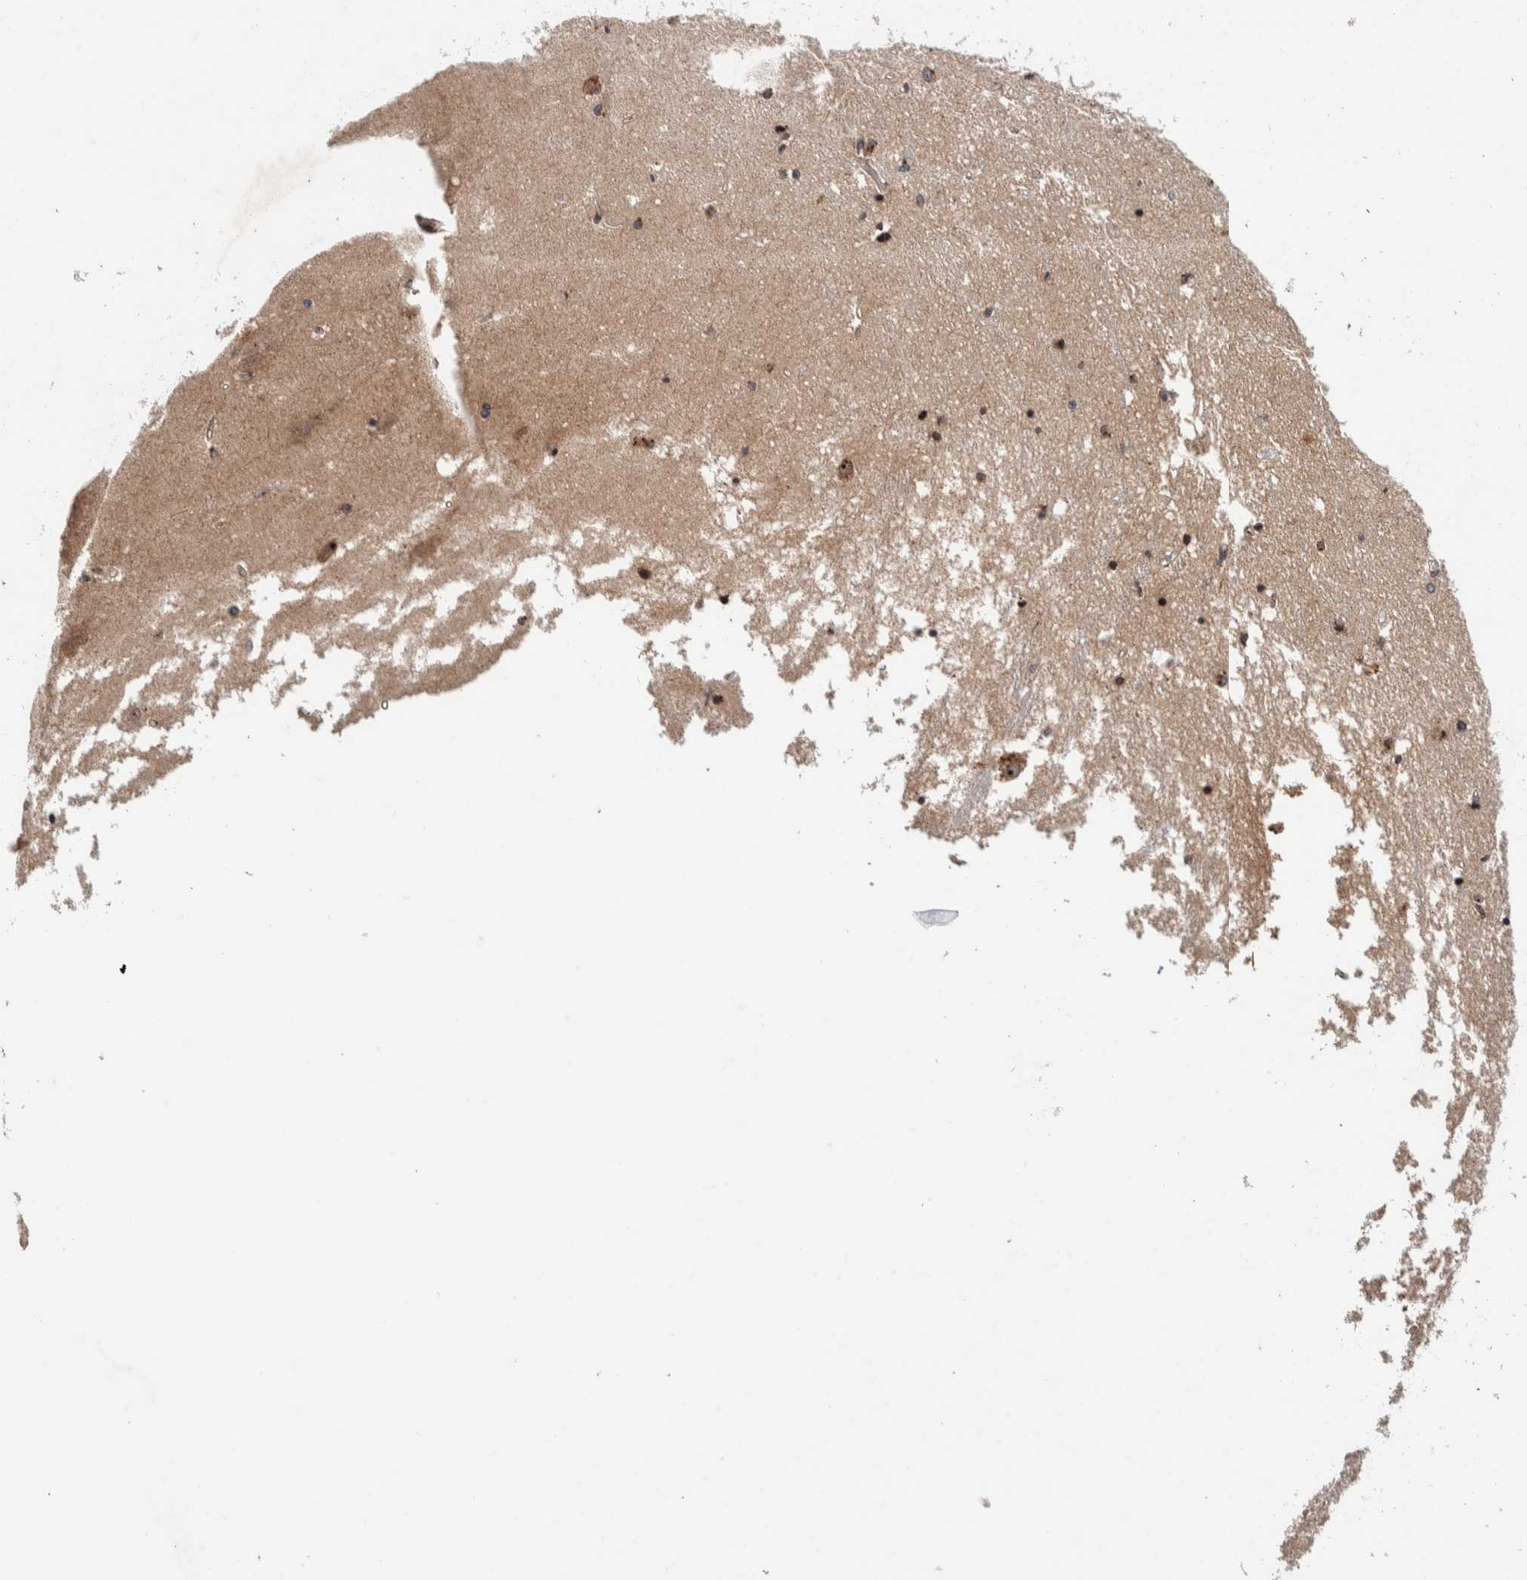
{"staining": {"intensity": "moderate", "quantity": ">75%", "location": "nuclear"}, "tissue": "hippocampus", "cell_type": "Glial cells", "image_type": "normal", "snomed": [{"axis": "morphology", "description": "Normal tissue, NOS"}, {"axis": "topography", "description": "Hippocampus"}], "caption": "Protein staining demonstrates moderate nuclear positivity in about >75% of glial cells in unremarkable hippocampus. (brown staining indicates protein expression, while blue staining denotes nuclei).", "gene": "CCDC182", "patient": {"sex": "male", "age": 45}}